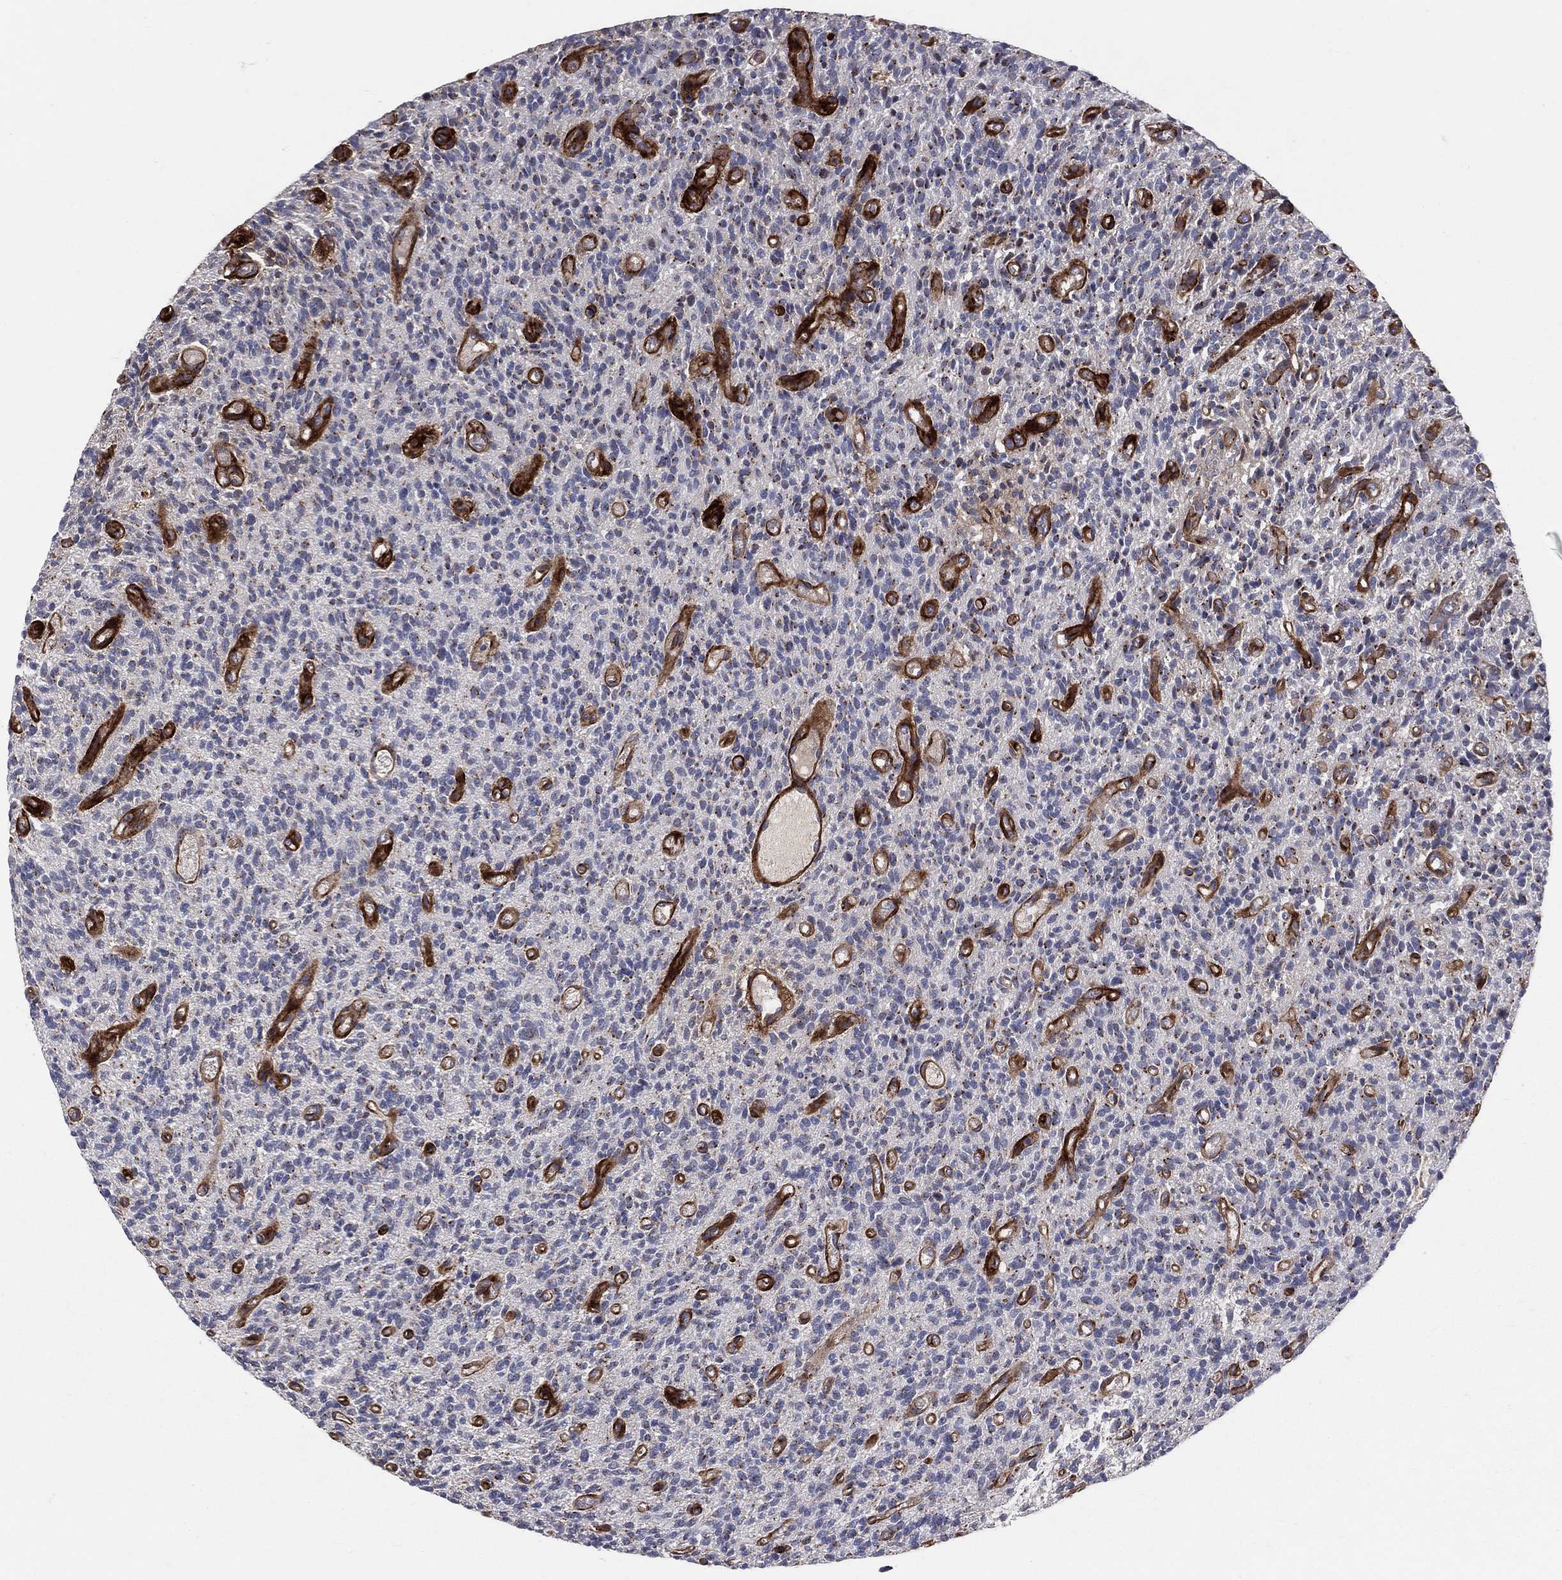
{"staining": {"intensity": "negative", "quantity": "none", "location": "none"}, "tissue": "glioma", "cell_type": "Tumor cells", "image_type": "cancer", "snomed": [{"axis": "morphology", "description": "Glioma, malignant, High grade"}, {"axis": "topography", "description": "Brain"}], "caption": "Tumor cells show no significant protein positivity in glioma. (DAB (3,3'-diaminobenzidine) IHC with hematoxylin counter stain).", "gene": "ENTPD1", "patient": {"sex": "male", "age": 64}}